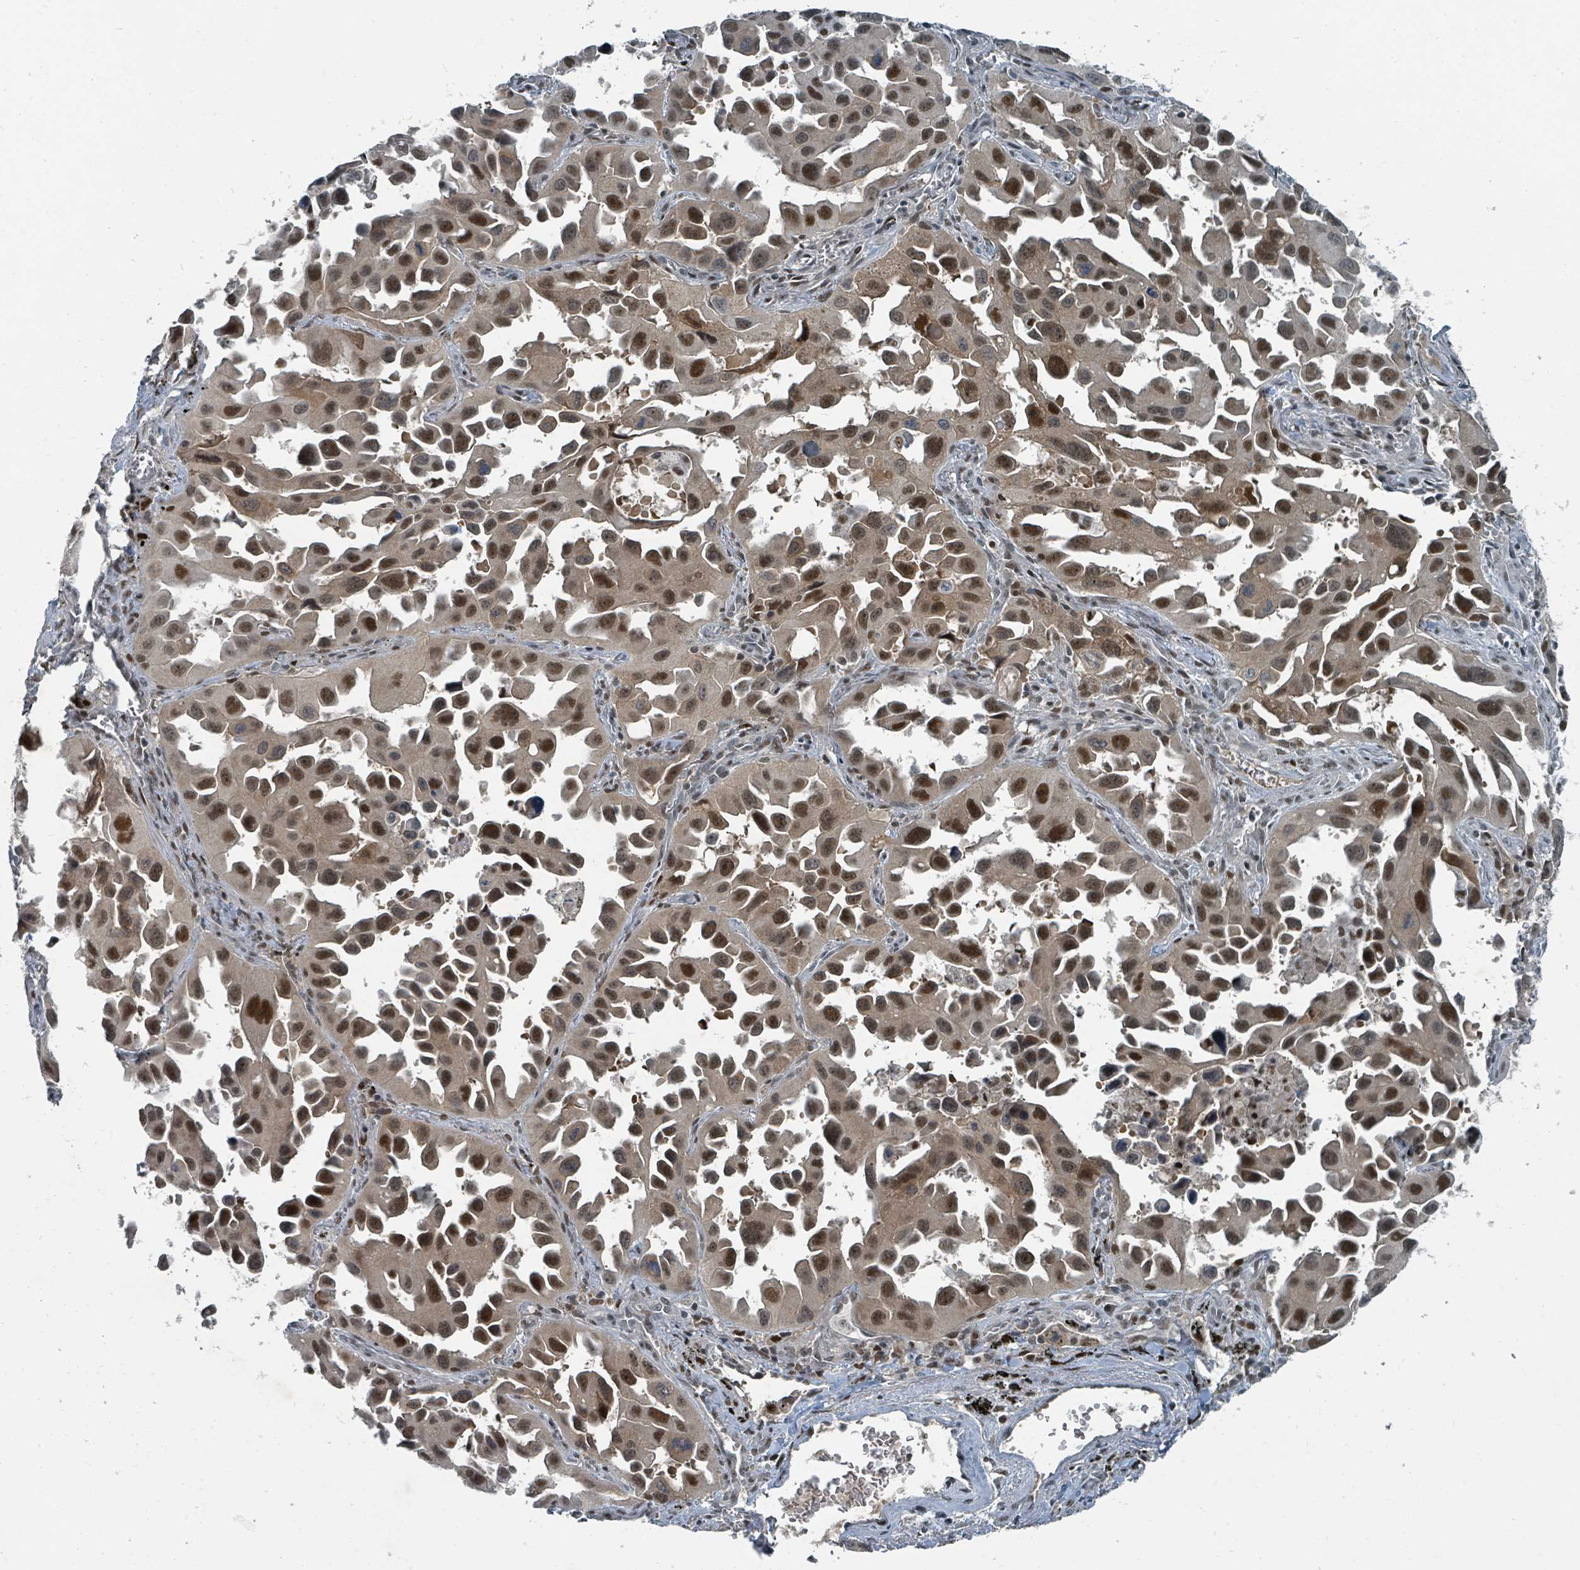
{"staining": {"intensity": "strong", "quantity": ">75%", "location": "nuclear"}, "tissue": "lung cancer", "cell_type": "Tumor cells", "image_type": "cancer", "snomed": [{"axis": "morphology", "description": "Adenocarcinoma, NOS"}, {"axis": "topography", "description": "Lung"}], "caption": "Adenocarcinoma (lung) stained with IHC shows strong nuclear positivity in approximately >75% of tumor cells.", "gene": "UCK1", "patient": {"sex": "male", "age": 66}}